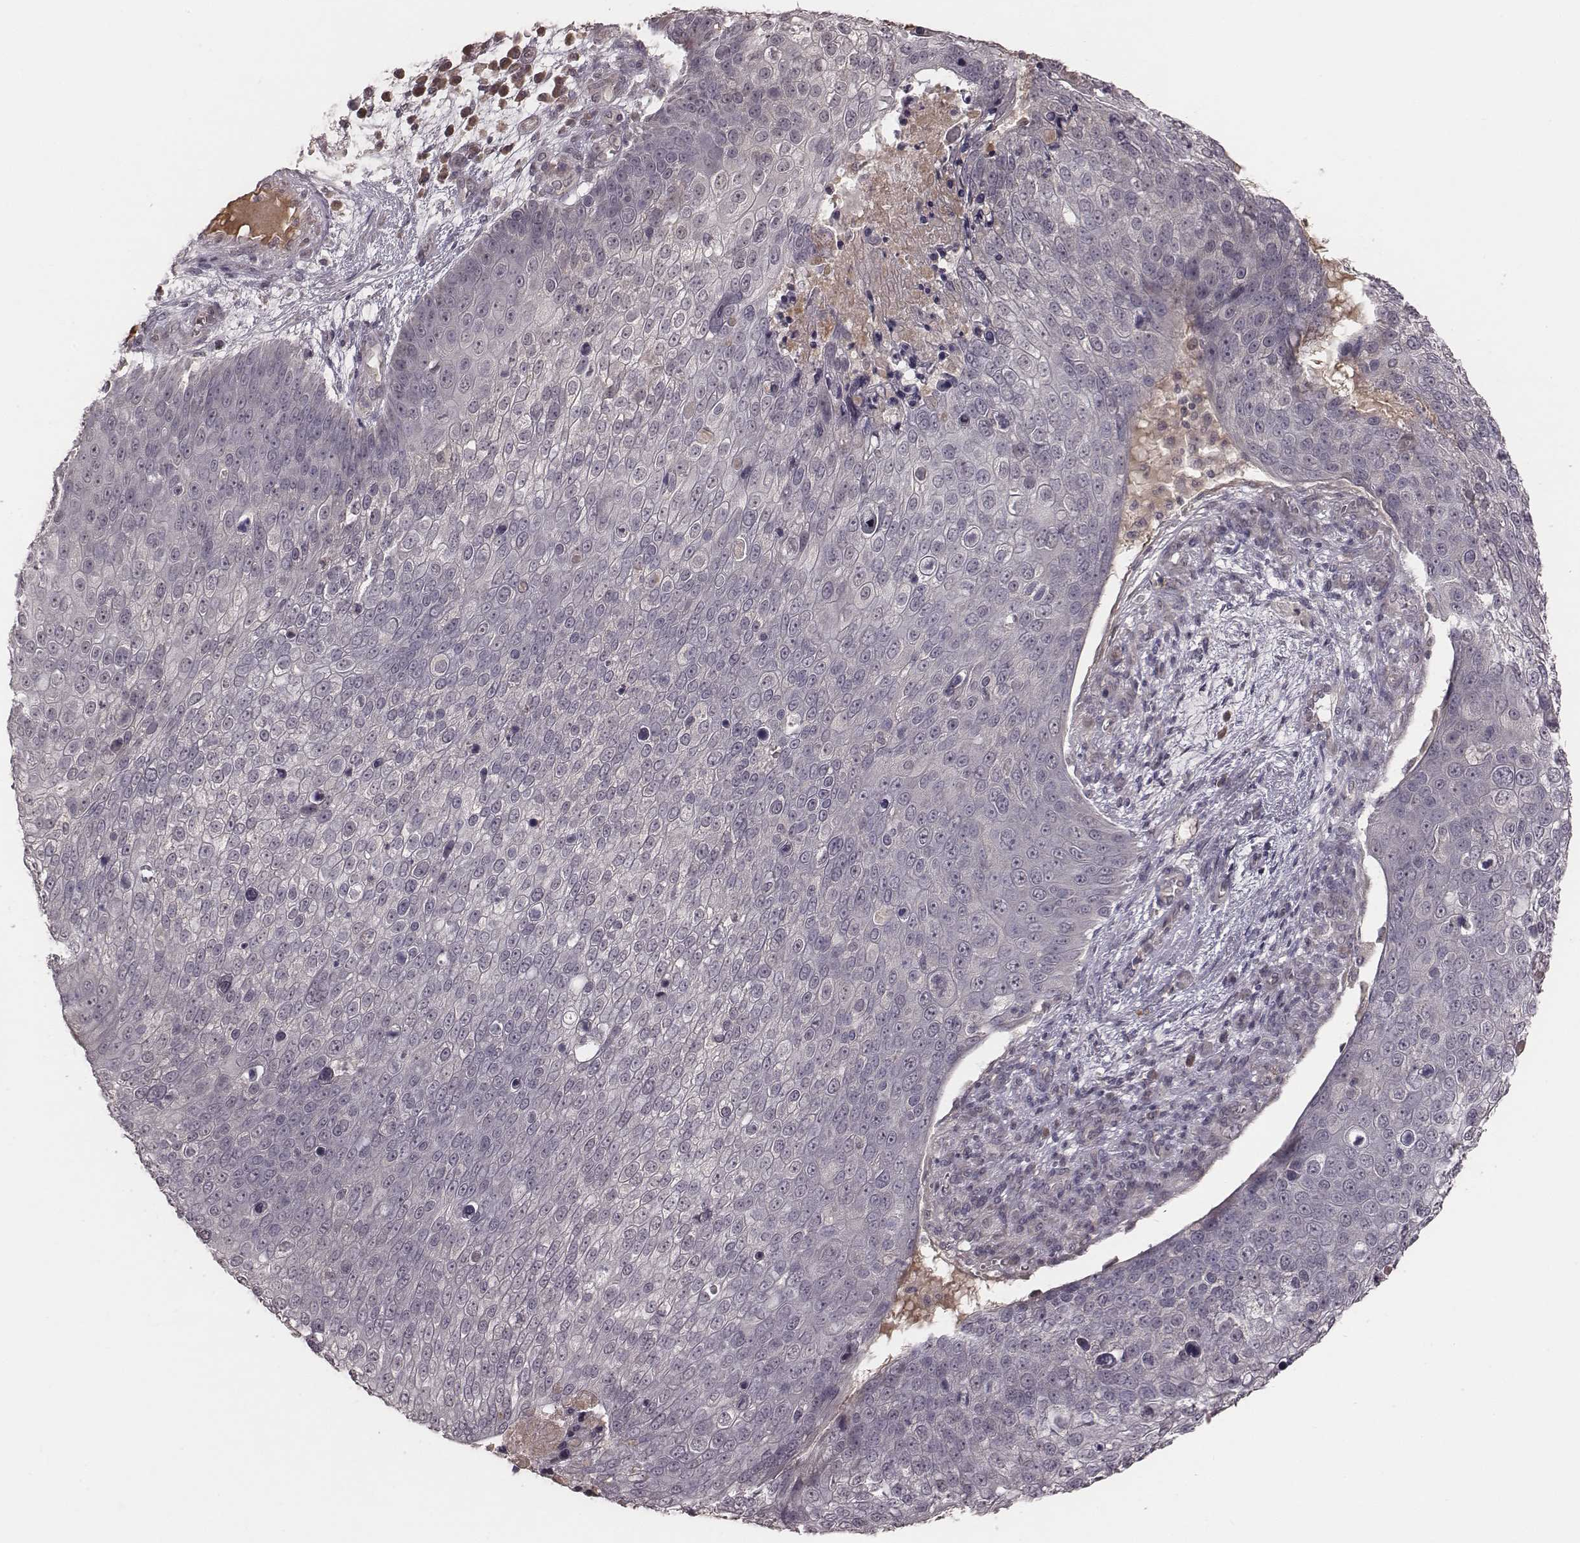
{"staining": {"intensity": "negative", "quantity": "none", "location": "none"}, "tissue": "skin cancer", "cell_type": "Tumor cells", "image_type": "cancer", "snomed": [{"axis": "morphology", "description": "Squamous cell carcinoma, NOS"}, {"axis": "topography", "description": "Skin"}], "caption": "There is no significant positivity in tumor cells of skin squamous cell carcinoma.", "gene": "IL5", "patient": {"sex": "male", "age": 71}}